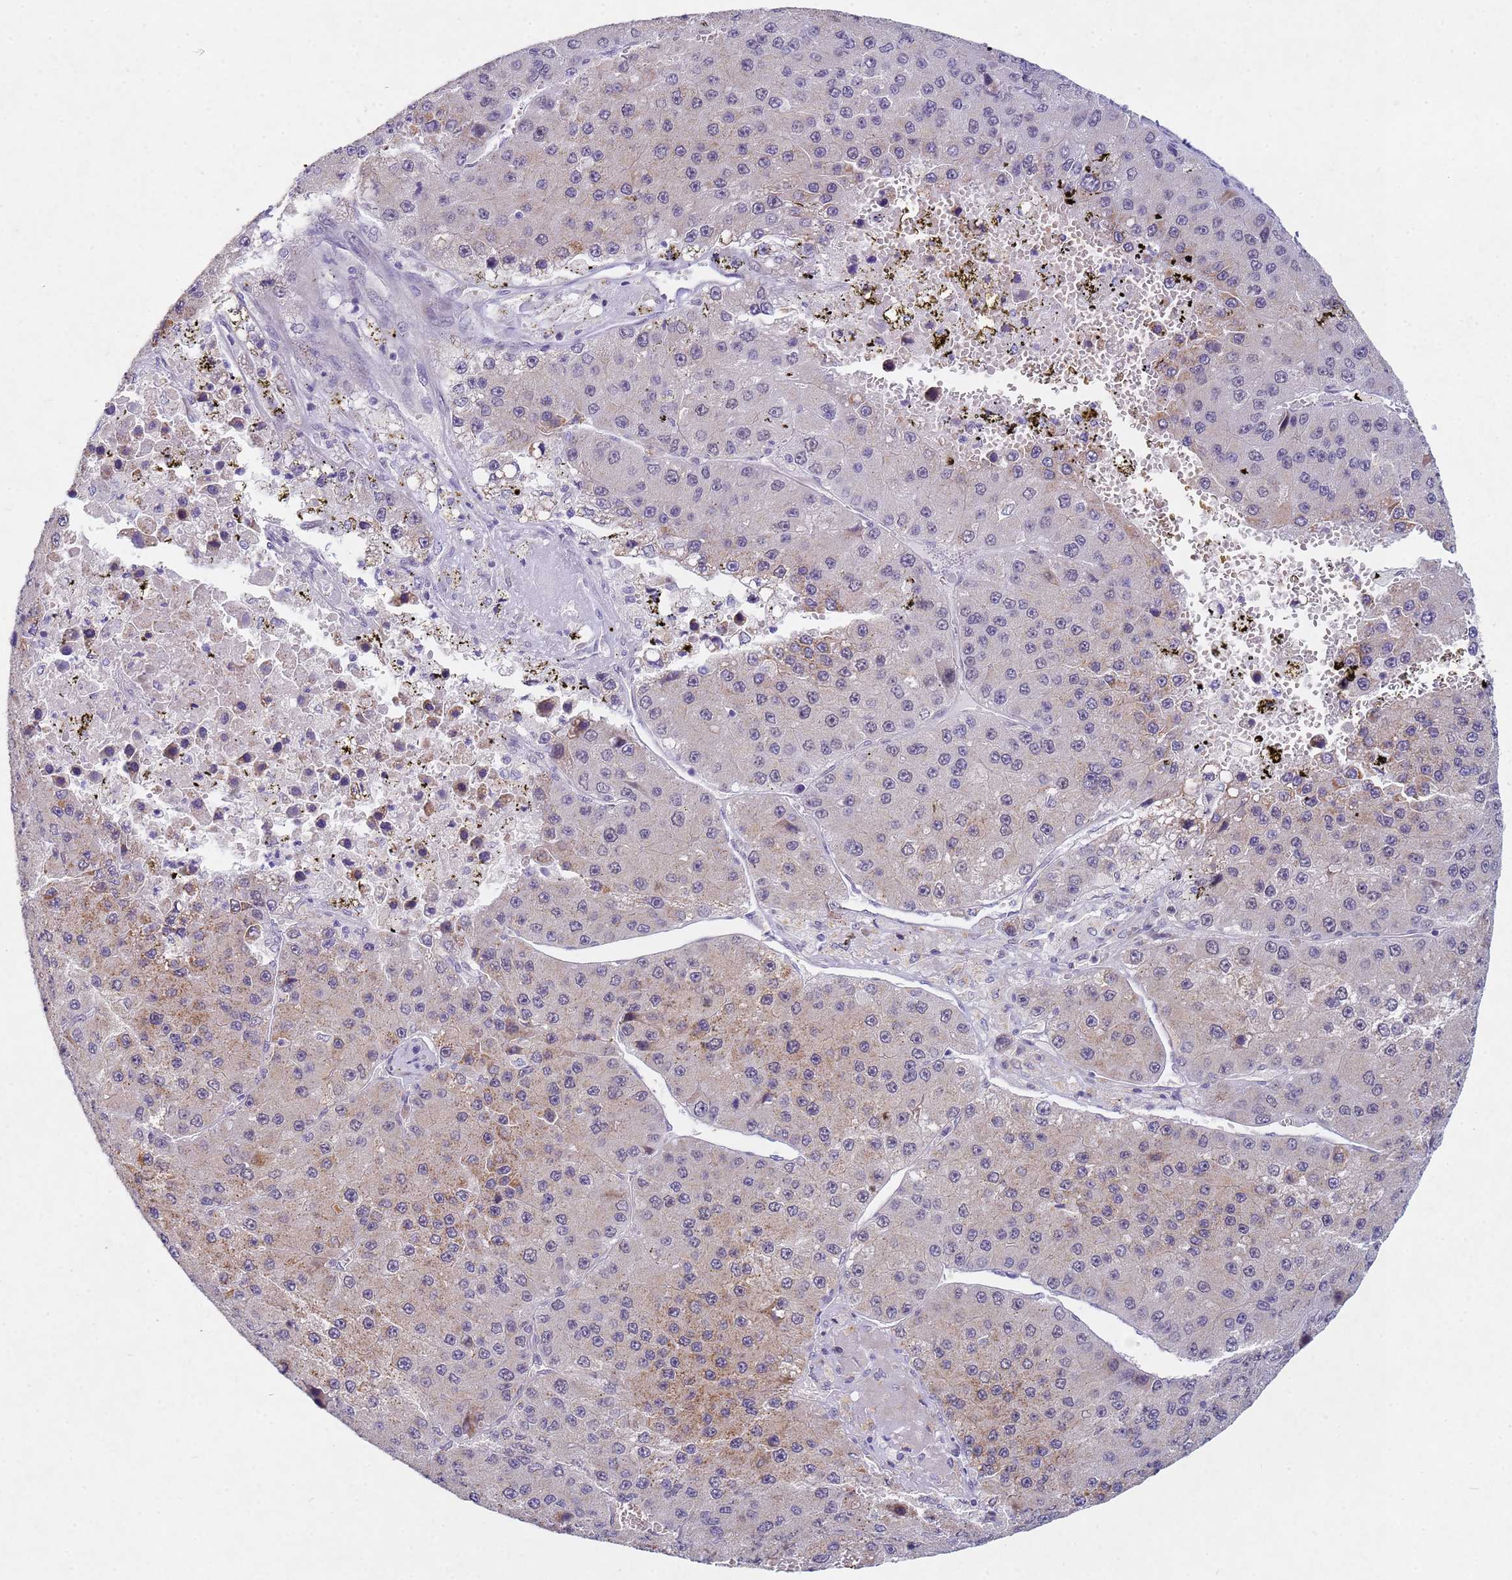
{"staining": {"intensity": "moderate", "quantity": "<25%", "location": "cytoplasmic/membranous"}, "tissue": "liver cancer", "cell_type": "Tumor cells", "image_type": "cancer", "snomed": [{"axis": "morphology", "description": "Carcinoma, Hepatocellular, NOS"}, {"axis": "topography", "description": "Liver"}], "caption": "A histopathology image showing moderate cytoplasmic/membranous expression in about <25% of tumor cells in liver cancer (hepatocellular carcinoma), as visualized by brown immunohistochemical staining.", "gene": "TNPO2", "patient": {"sex": "female", "age": 73}}